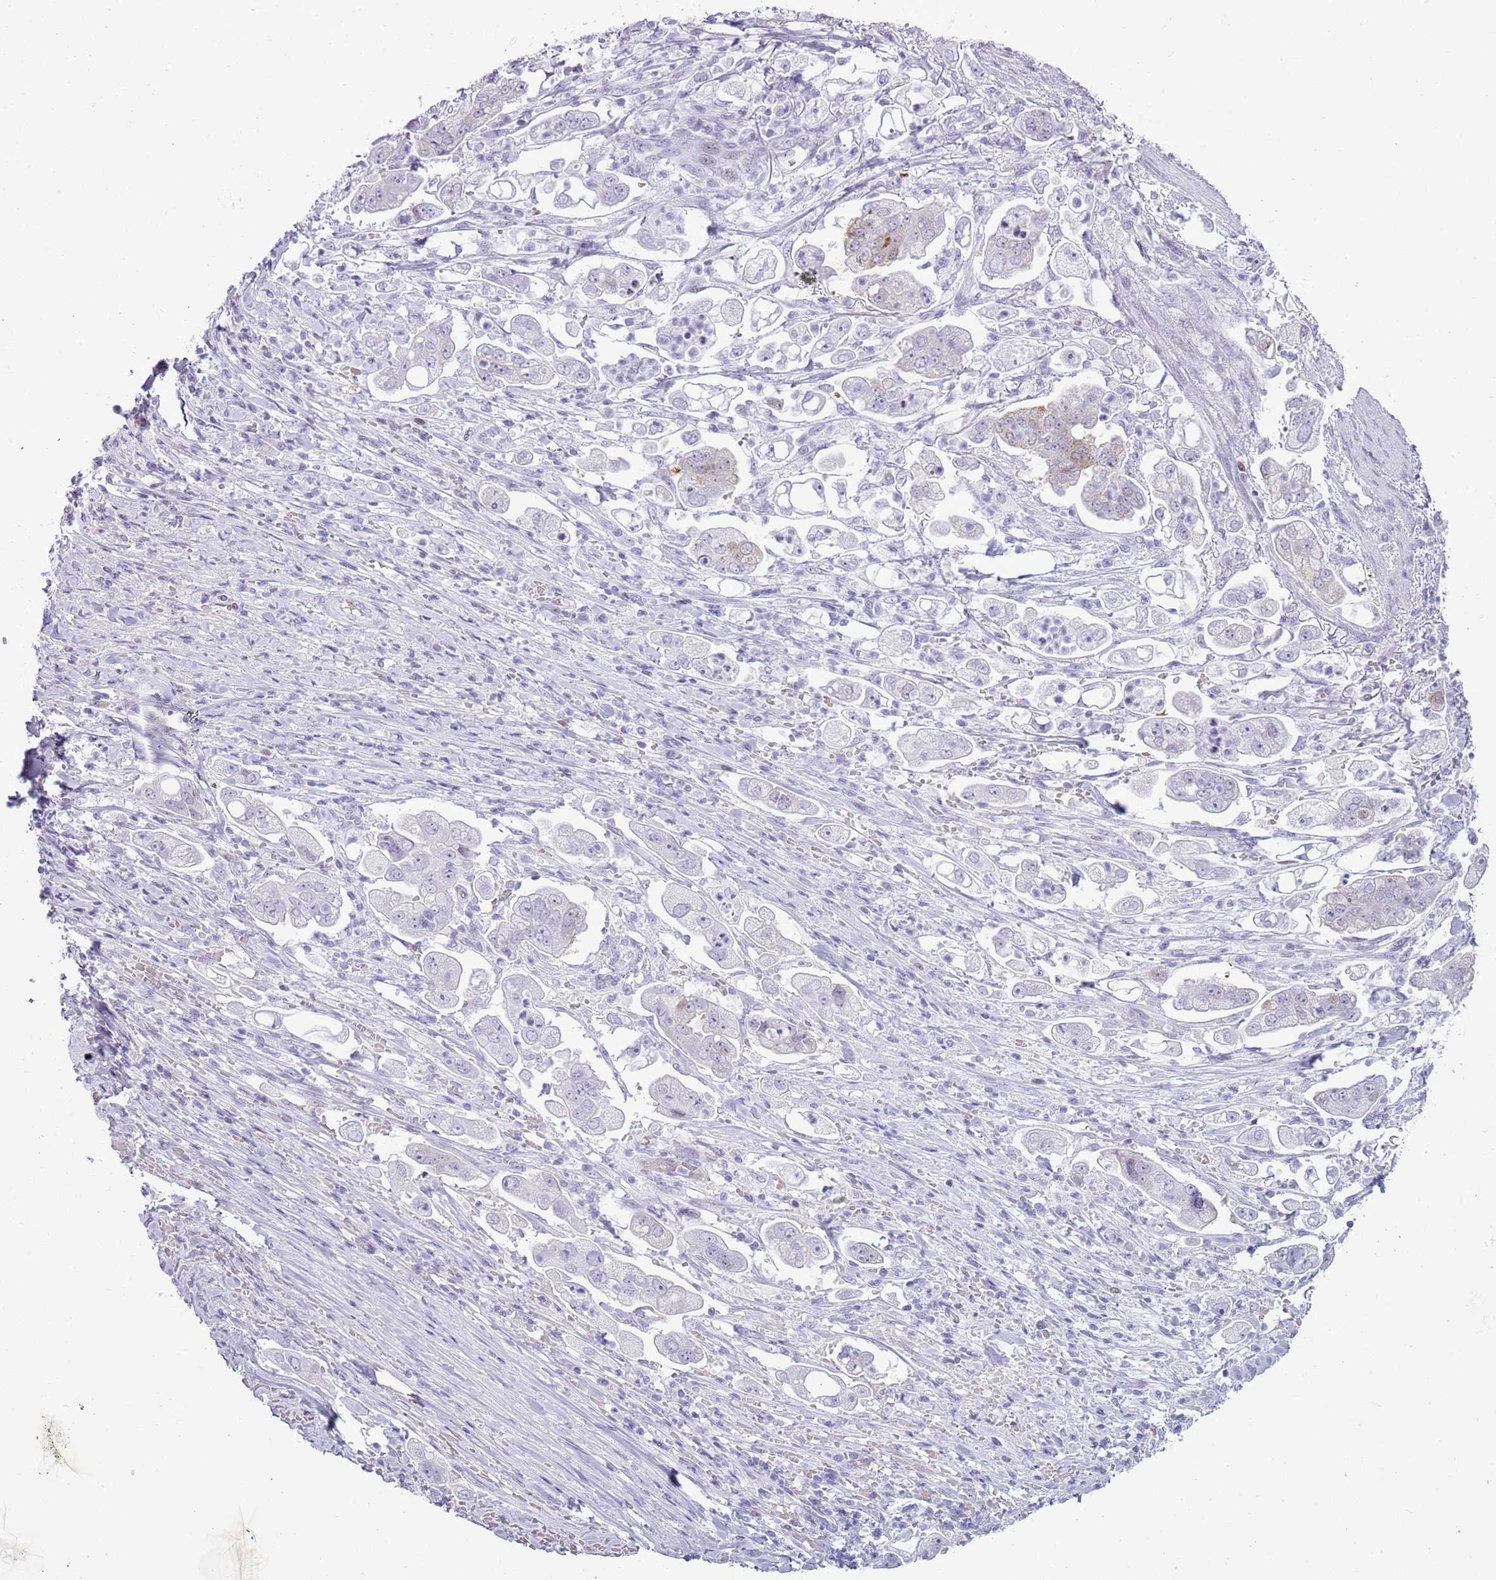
{"staining": {"intensity": "negative", "quantity": "none", "location": "none"}, "tissue": "stomach cancer", "cell_type": "Tumor cells", "image_type": "cancer", "snomed": [{"axis": "morphology", "description": "Adenocarcinoma, NOS"}, {"axis": "topography", "description": "Stomach"}], "caption": "DAB immunohistochemical staining of stomach adenocarcinoma displays no significant staining in tumor cells.", "gene": "ASIP", "patient": {"sex": "male", "age": 62}}